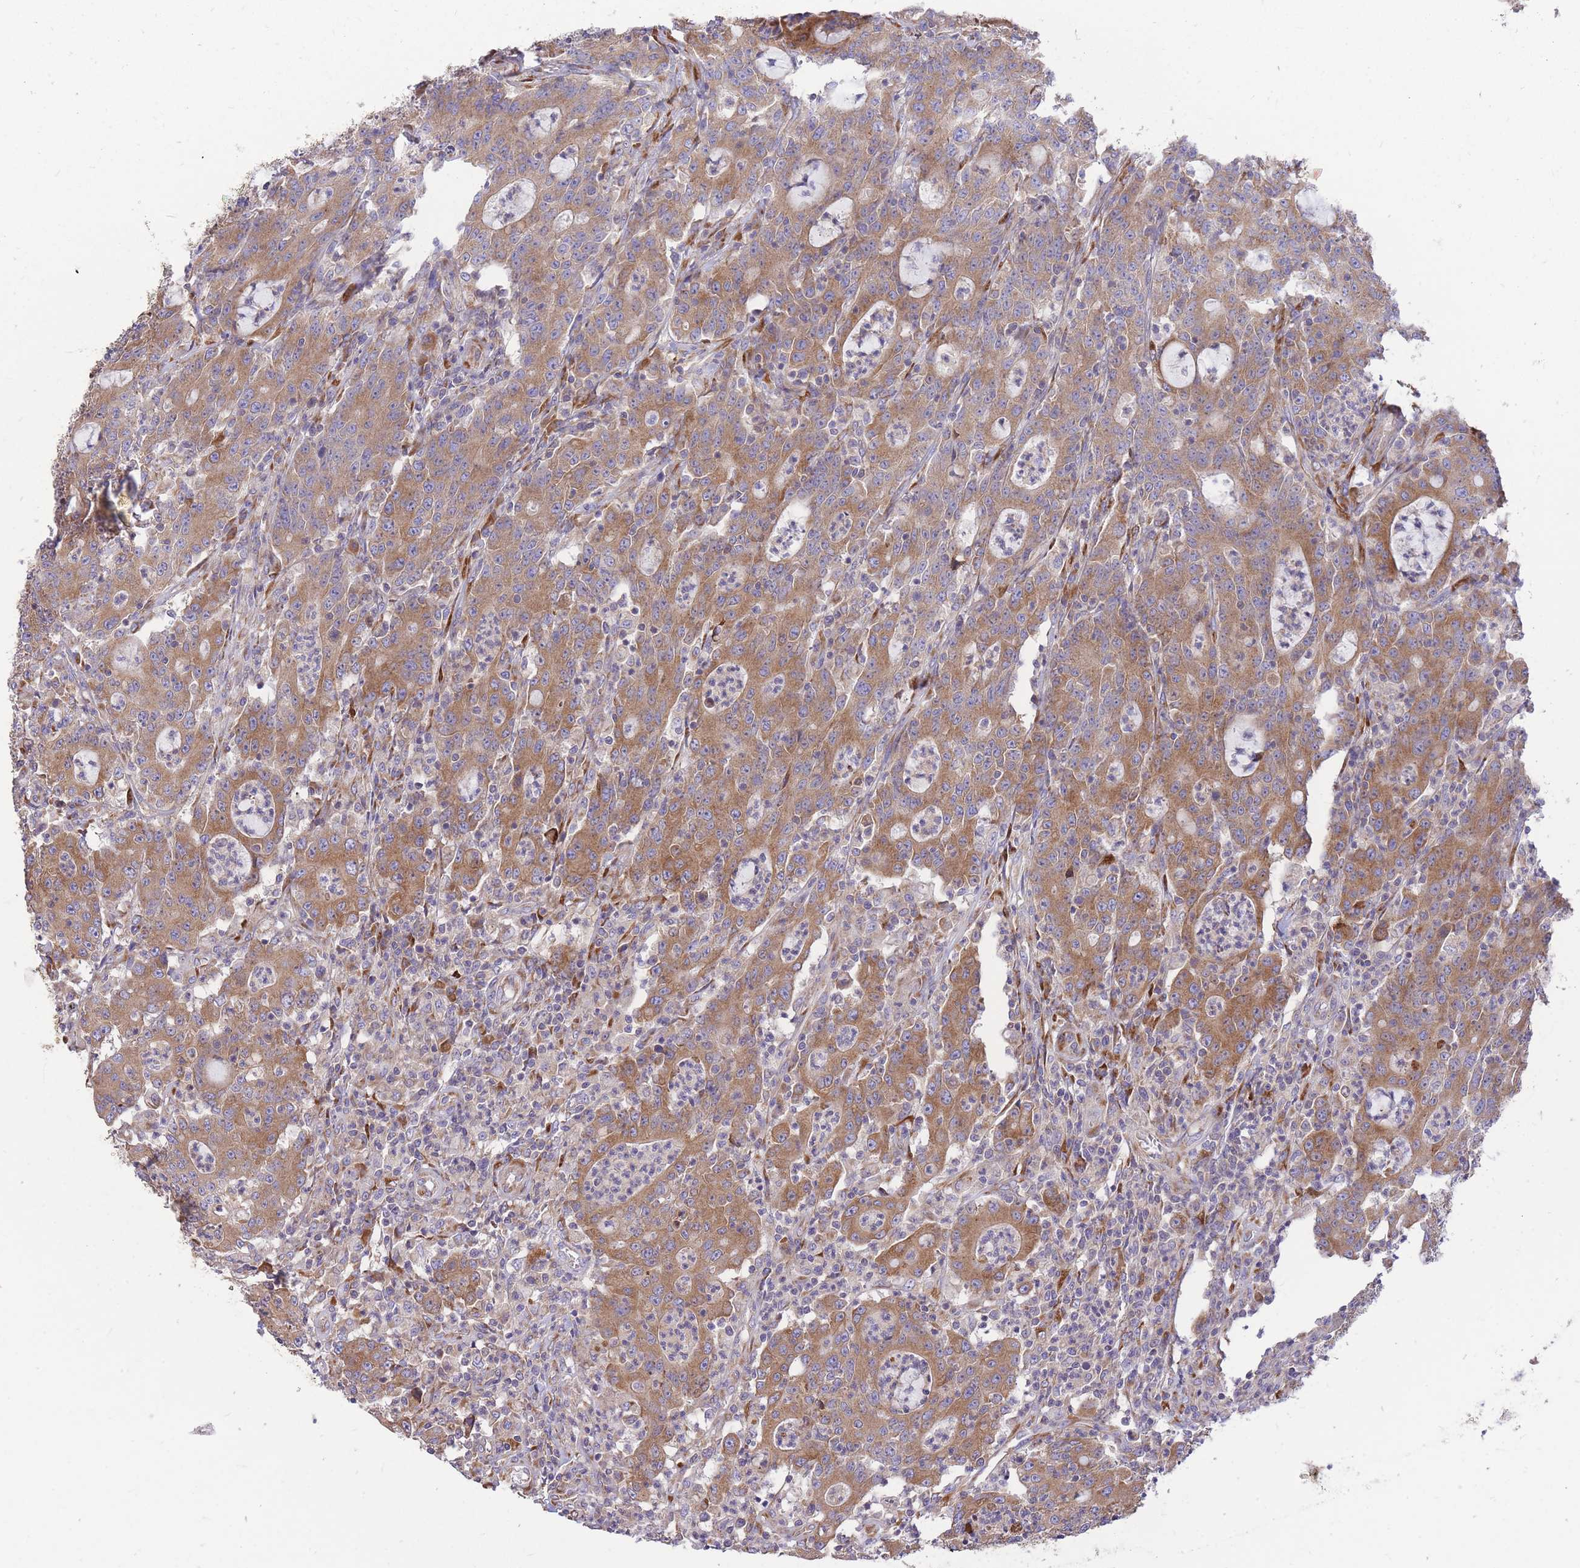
{"staining": {"intensity": "moderate", "quantity": ">75%", "location": "cytoplasmic/membranous"}, "tissue": "colorectal cancer", "cell_type": "Tumor cells", "image_type": "cancer", "snomed": [{"axis": "morphology", "description": "Adenocarcinoma, NOS"}, {"axis": "topography", "description": "Colon"}], "caption": "IHC staining of colorectal cancer (adenocarcinoma), which displays medium levels of moderate cytoplasmic/membranous staining in approximately >75% of tumor cells indicating moderate cytoplasmic/membranous protein positivity. The staining was performed using DAB (3,3'-diaminobenzidine) (brown) for protein detection and nuclei were counterstained in hematoxylin (blue).", "gene": "GBP7", "patient": {"sex": "male", "age": 83}}